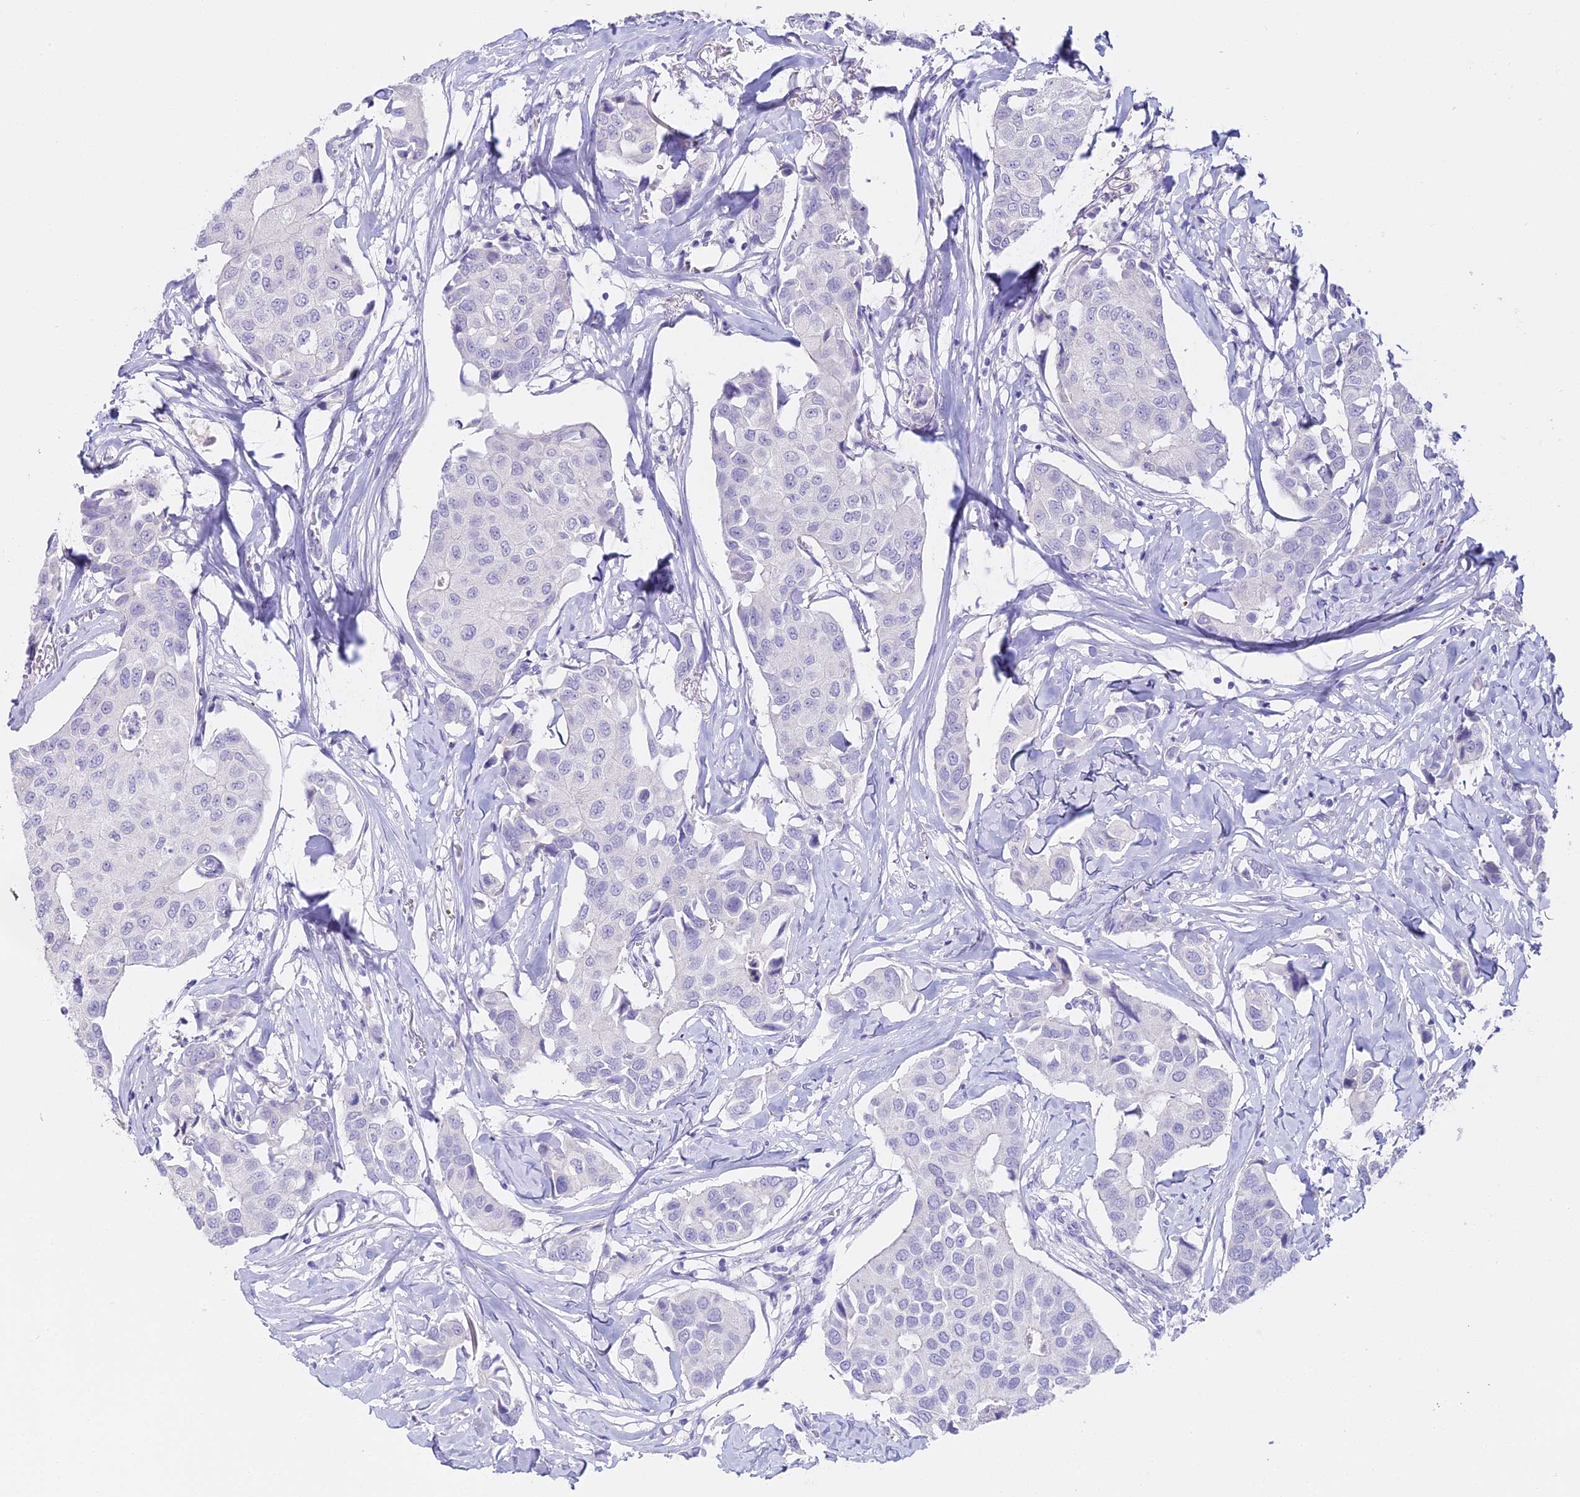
{"staining": {"intensity": "negative", "quantity": "none", "location": "none"}, "tissue": "breast cancer", "cell_type": "Tumor cells", "image_type": "cancer", "snomed": [{"axis": "morphology", "description": "Duct carcinoma"}, {"axis": "topography", "description": "Breast"}], "caption": "IHC of human breast invasive ductal carcinoma reveals no expression in tumor cells.", "gene": "ALPP", "patient": {"sex": "female", "age": 80}}